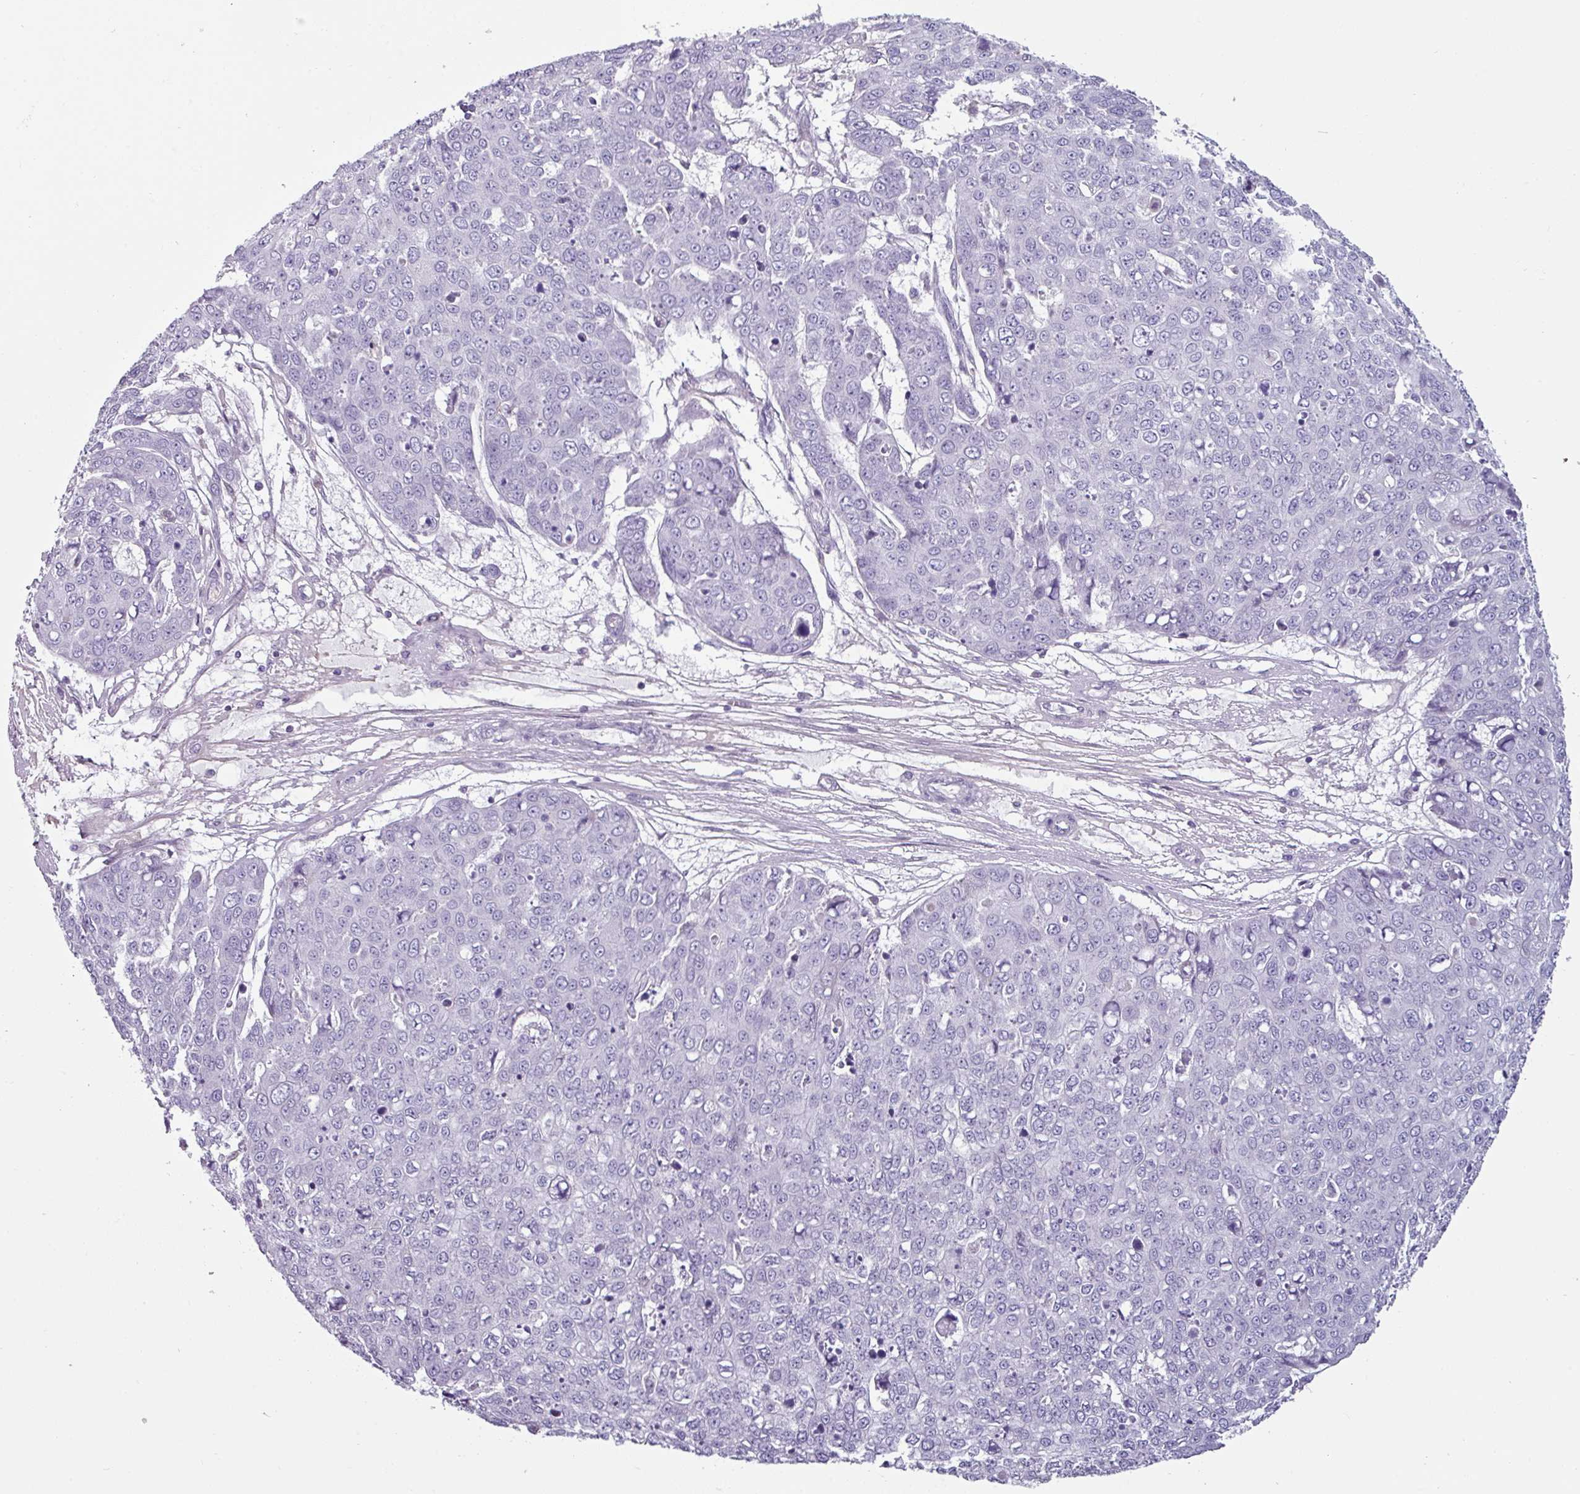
{"staining": {"intensity": "negative", "quantity": "none", "location": "none"}, "tissue": "skin cancer", "cell_type": "Tumor cells", "image_type": "cancer", "snomed": [{"axis": "morphology", "description": "Normal tissue, NOS"}, {"axis": "morphology", "description": "Squamous cell carcinoma, NOS"}, {"axis": "topography", "description": "Skin"}], "caption": "Tumor cells are negative for protein expression in human skin cancer.", "gene": "CLCA1", "patient": {"sex": "male", "age": 72}}